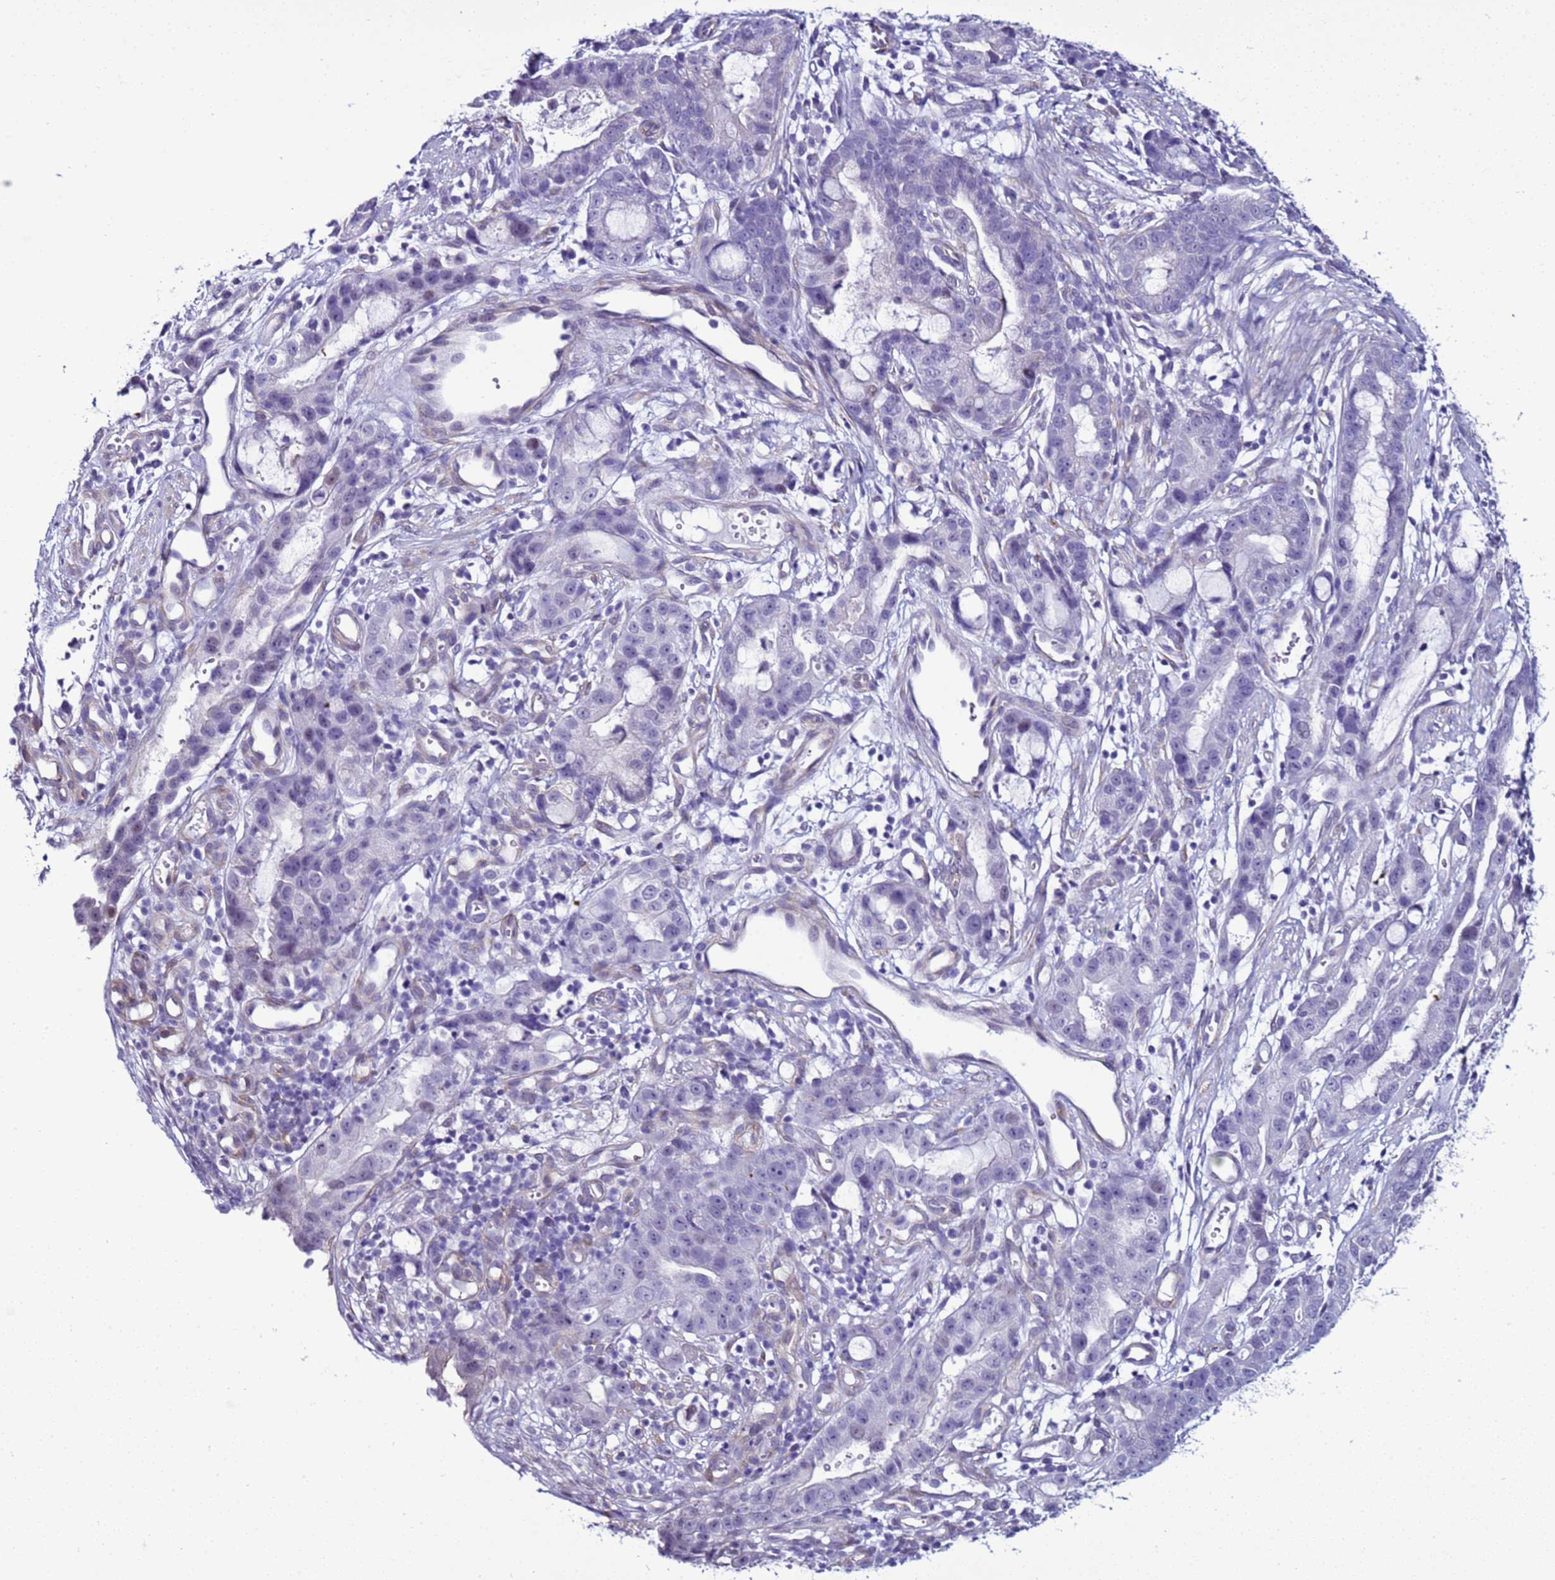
{"staining": {"intensity": "negative", "quantity": "none", "location": "none"}, "tissue": "stomach cancer", "cell_type": "Tumor cells", "image_type": "cancer", "snomed": [{"axis": "morphology", "description": "Adenocarcinoma, NOS"}, {"axis": "topography", "description": "Stomach"}], "caption": "DAB (3,3'-diaminobenzidine) immunohistochemical staining of human stomach cancer displays no significant expression in tumor cells. Brightfield microscopy of immunohistochemistry stained with DAB (brown) and hematoxylin (blue), captured at high magnification.", "gene": "LRRC10B", "patient": {"sex": "male", "age": 55}}